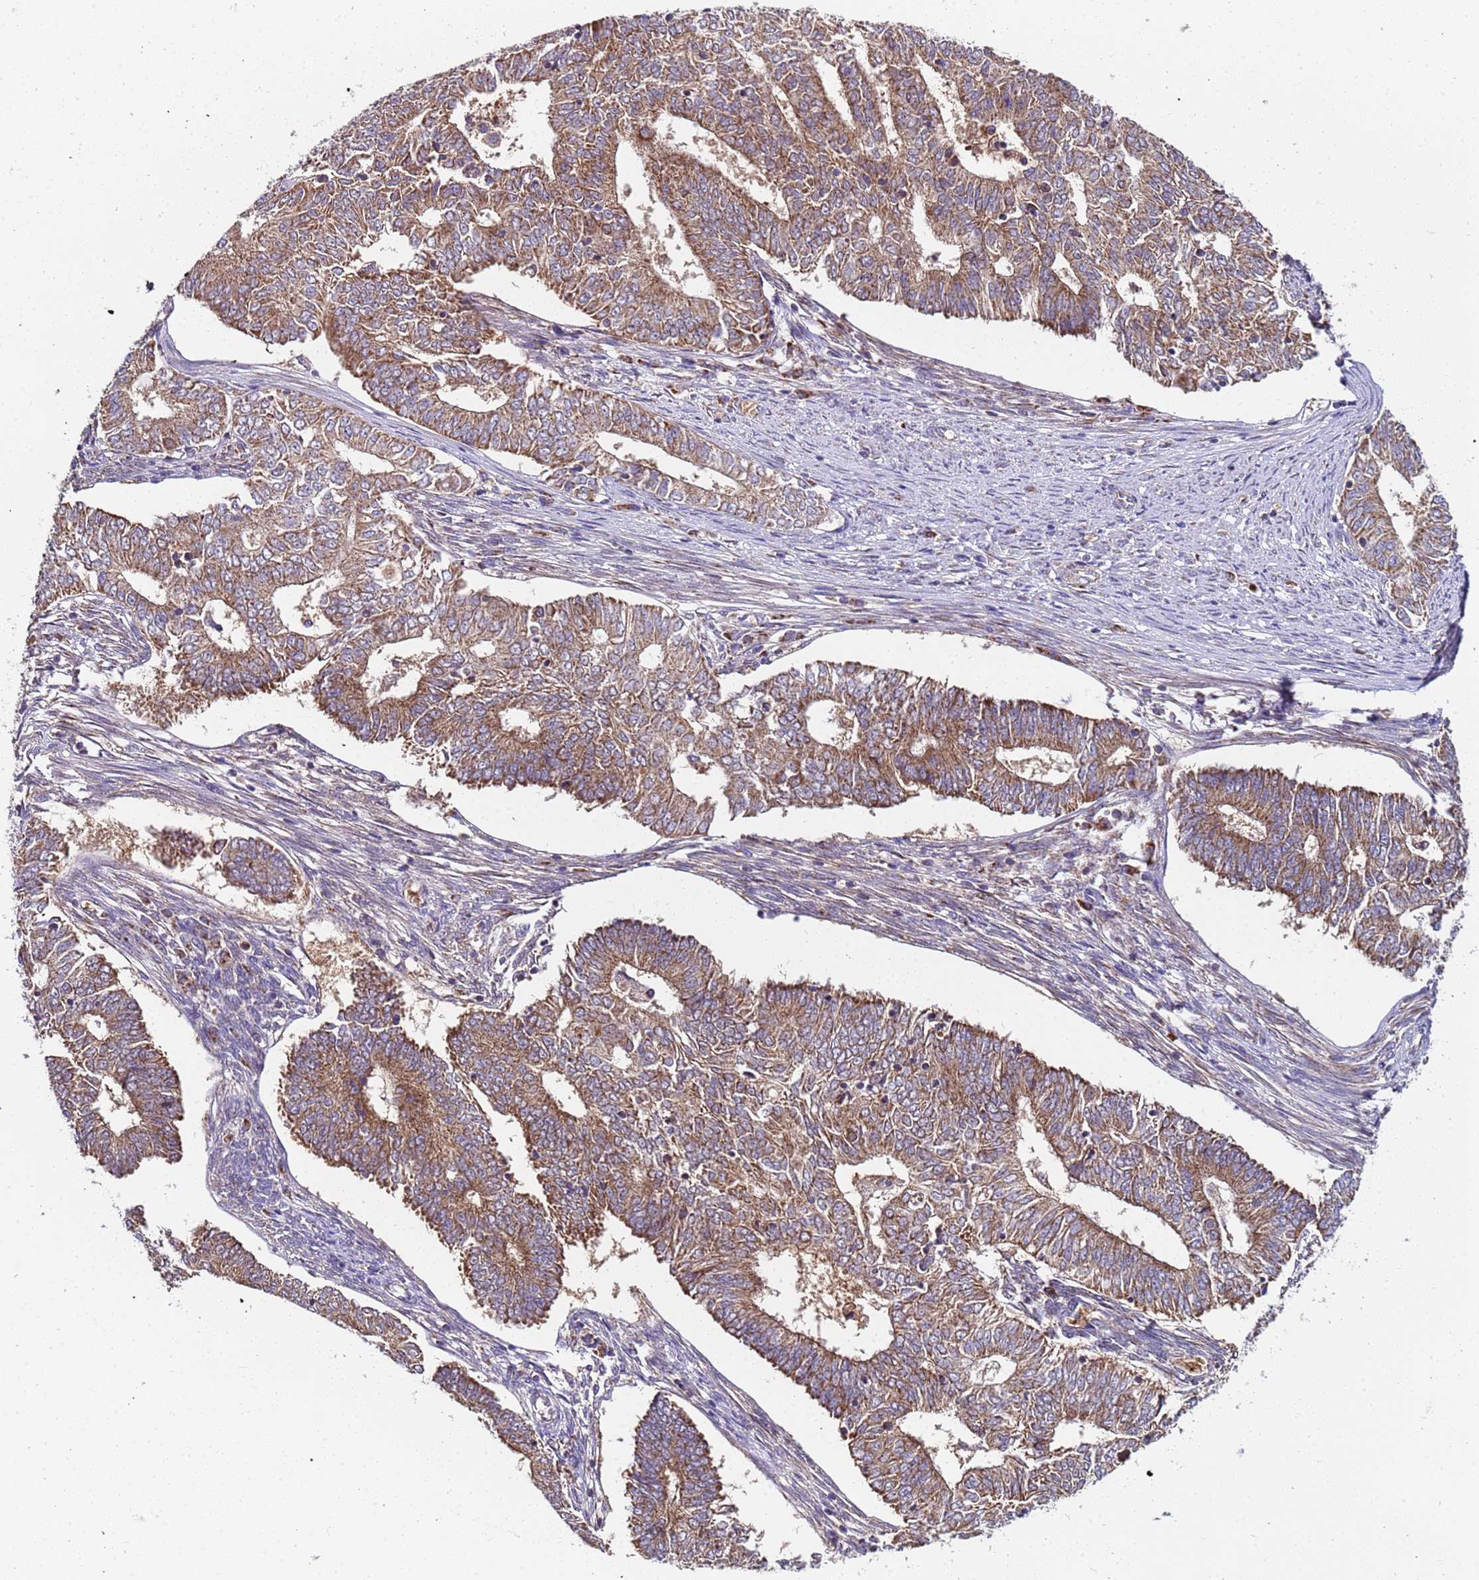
{"staining": {"intensity": "moderate", "quantity": ">75%", "location": "cytoplasmic/membranous"}, "tissue": "endometrial cancer", "cell_type": "Tumor cells", "image_type": "cancer", "snomed": [{"axis": "morphology", "description": "Adenocarcinoma, NOS"}, {"axis": "topography", "description": "Endometrium"}], "caption": "Approximately >75% of tumor cells in endometrial cancer (adenocarcinoma) show moderate cytoplasmic/membranous protein staining as visualized by brown immunohistochemical staining.", "gene": "TMEM126A", "patient": {"sex": "female", "age": 62}}